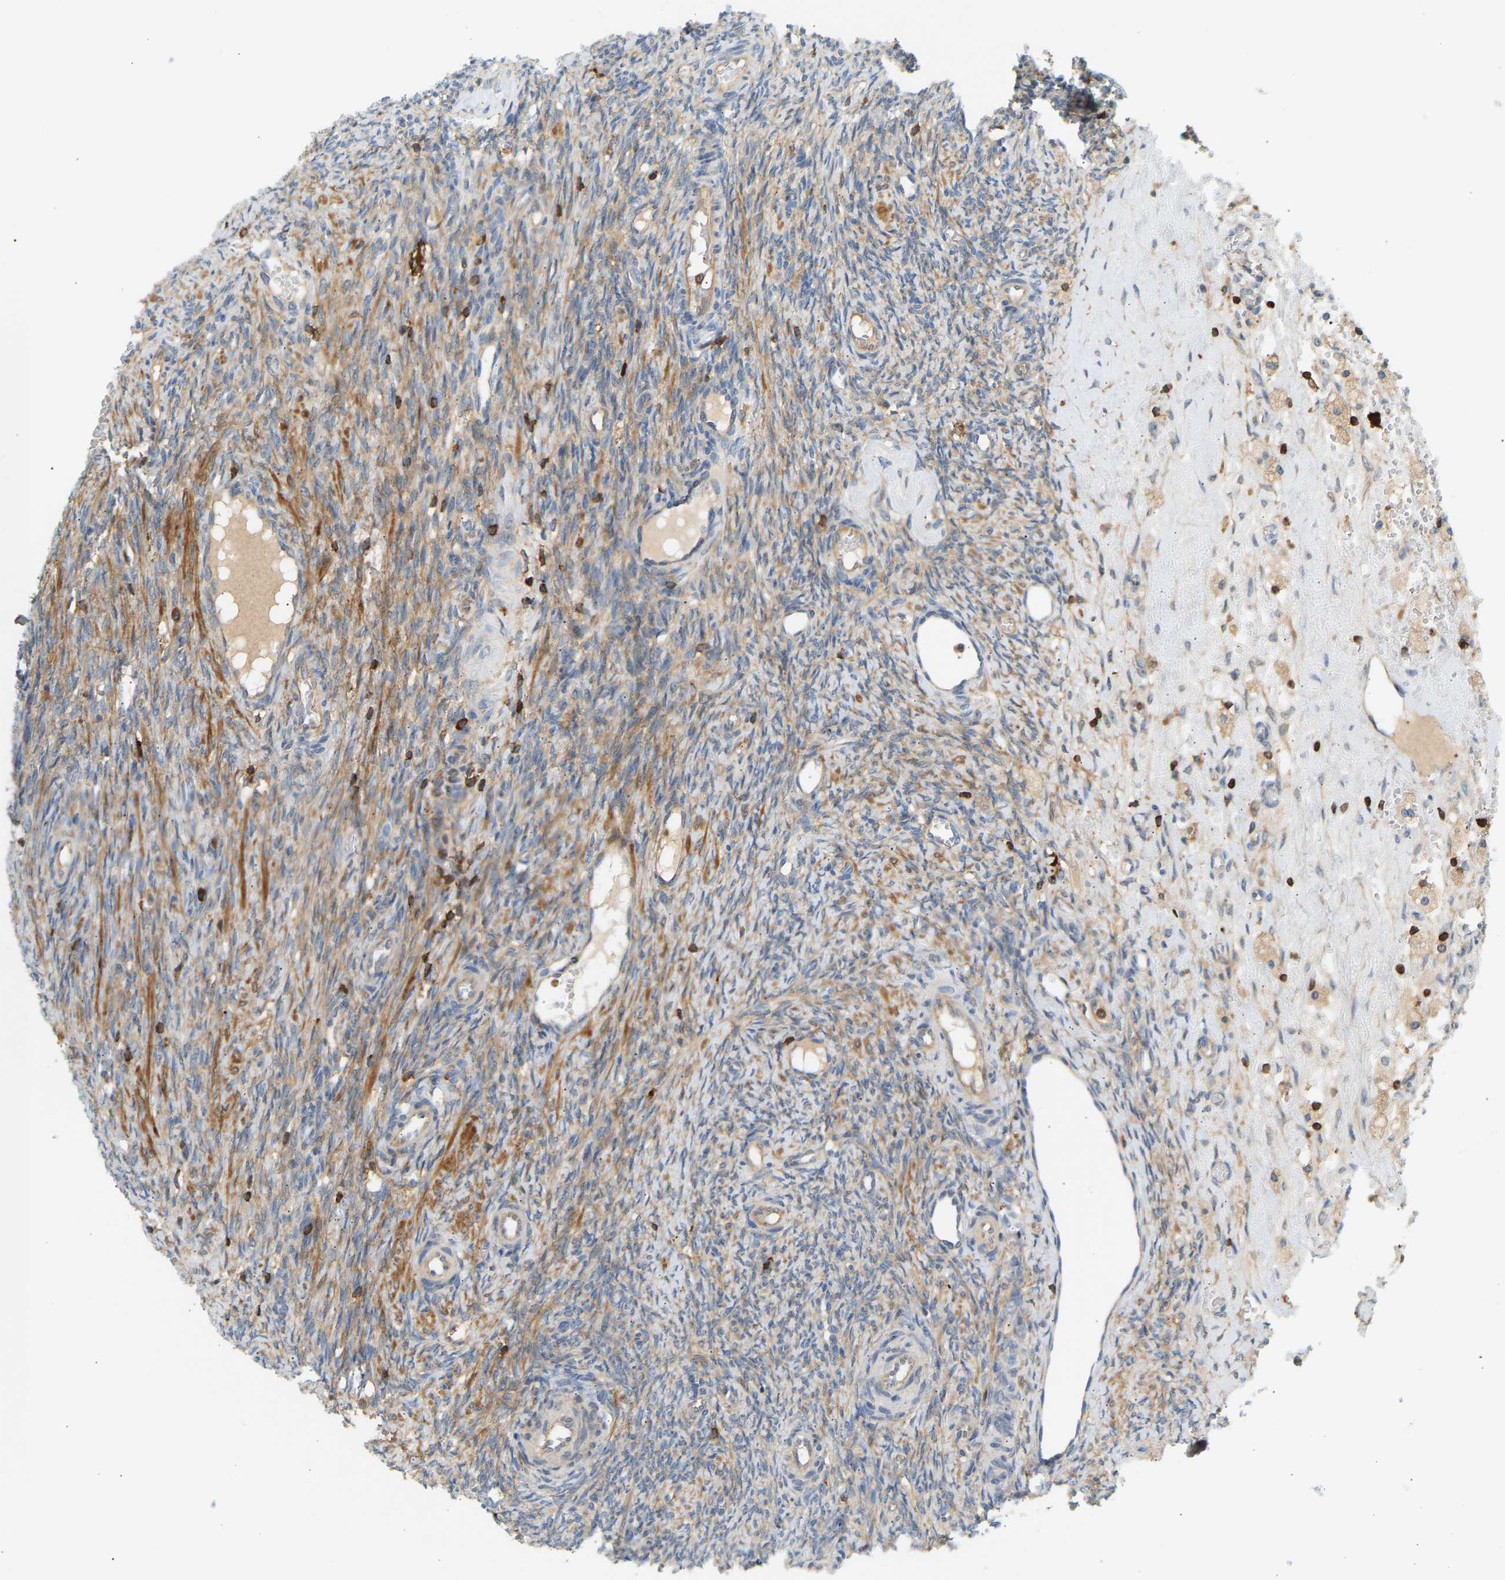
{"staining": {"intensity": "moderate", "quantity": ">75%", "location": "cytoplasmic/membranous"}, "tissue": "ovary", "cell_type": "Follicle cells", "image_type": "normal", "snomed": [{"axis": "morphology", "description": "Normal tissue, NOS"}, {"axis": "topography", "description": "Ovary"}], "caption": "Ovary was stained to show a protein in brown. There is medium levels of moderate cytoplasmic/membranous expression in approximately >75% of follicle cells. (Brightfield microscopy of DAB IHC at high magnification).", "gene": "FNBP1", "patient": {"sex": "female", "age": 41}}